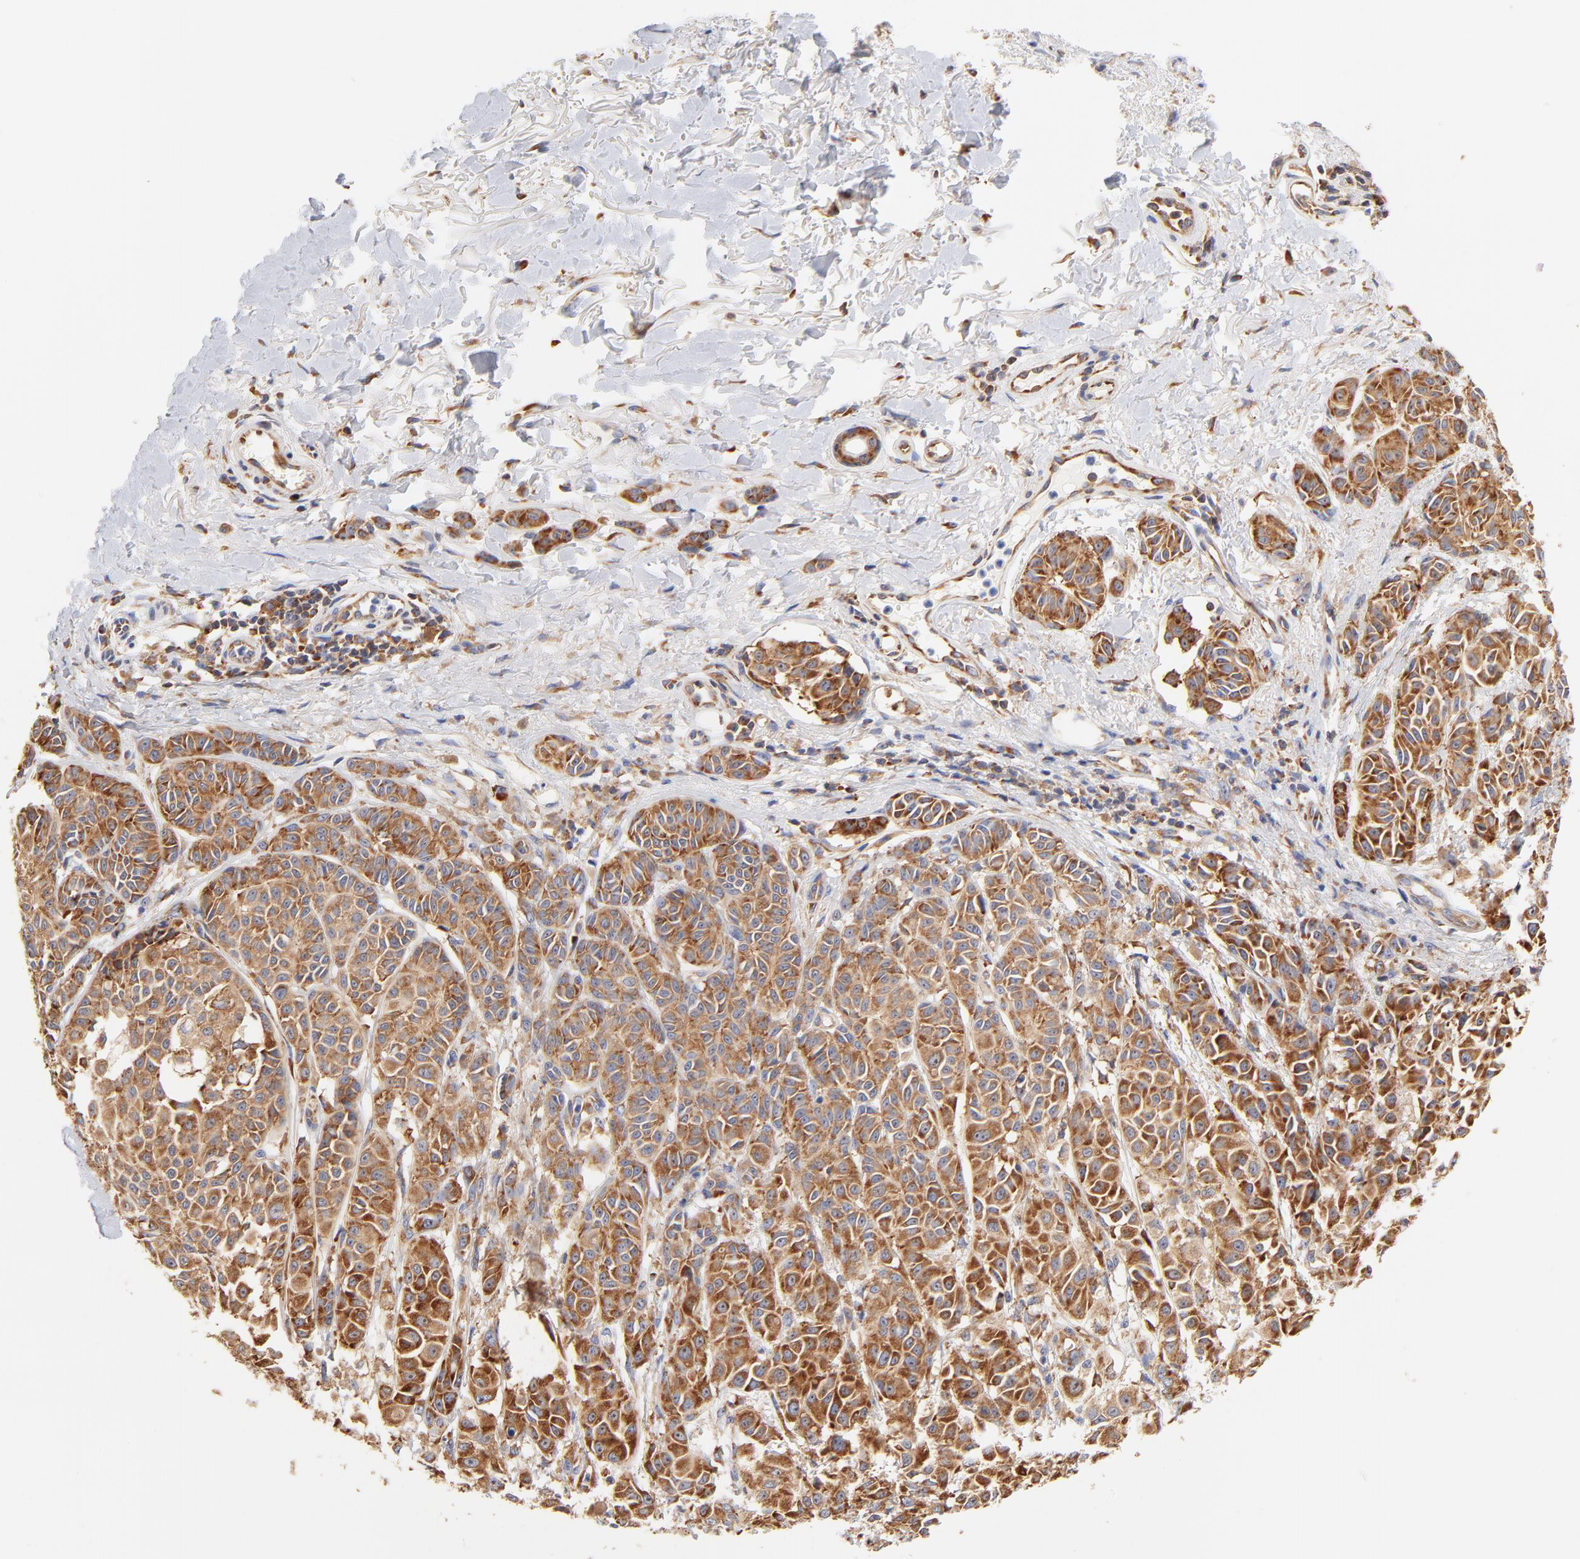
{"staining": {"intensity": "moderate", "quantity": ">75%", "location": "cytoplasmic/membranous"}, "tissue": "melanoma", "cell_type": "Tumor cells", "image_type": "cancer", "snomed": [{"axis": "morphology", "description": "Malignant melanoma, NOS"}, {"axis": "topography", "description": "Skin"}], "caption": "Immunohistochemistry histopathology image of malignant melanoma stained for a protein (brown), which shows medium levels of moderate cytoplasmic/membranous staining in about >75% of tumor cells.", "gene": "RPL27", "patient": {"sex": "male", "age": 76}}